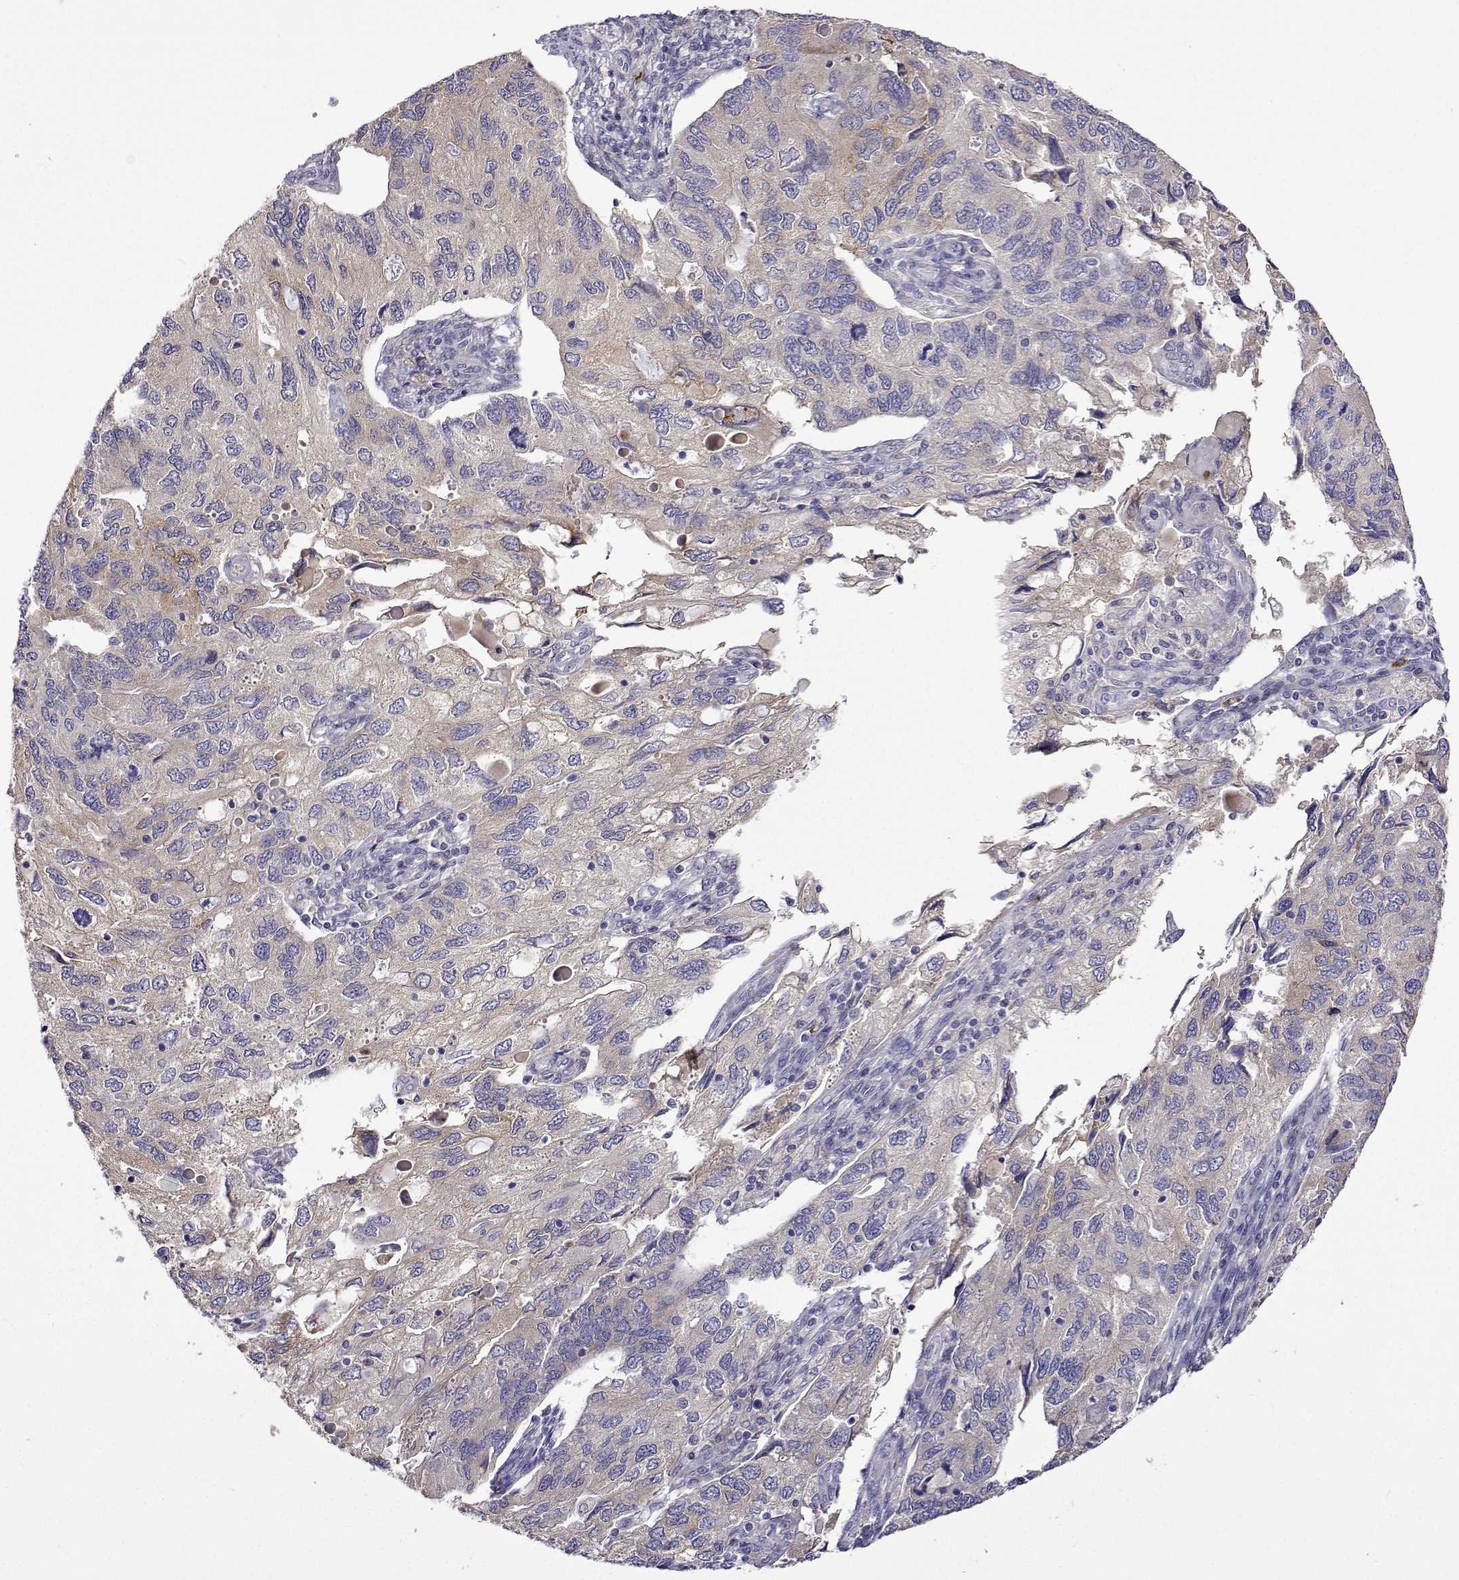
{"staining": {"intensity": "negative", "quantity": "none", "location": "none"}, "tissue": "endometrial cancer", "cell_type": "Tumor cells", "image_type": "cancer", "snomed": [{"axis": "morphology", "description": "Carcinoma, NOS"}, {"axis": "topography", "description": "Uterus"}], "caption": "An immunohistochemistry histopathology image of endometrial carcinoma is shown. There is no staining in tumor cells of endometrial carcinoma.", "gene": "SULT2A1", "patient": {"sex": "female", "age": 76}}